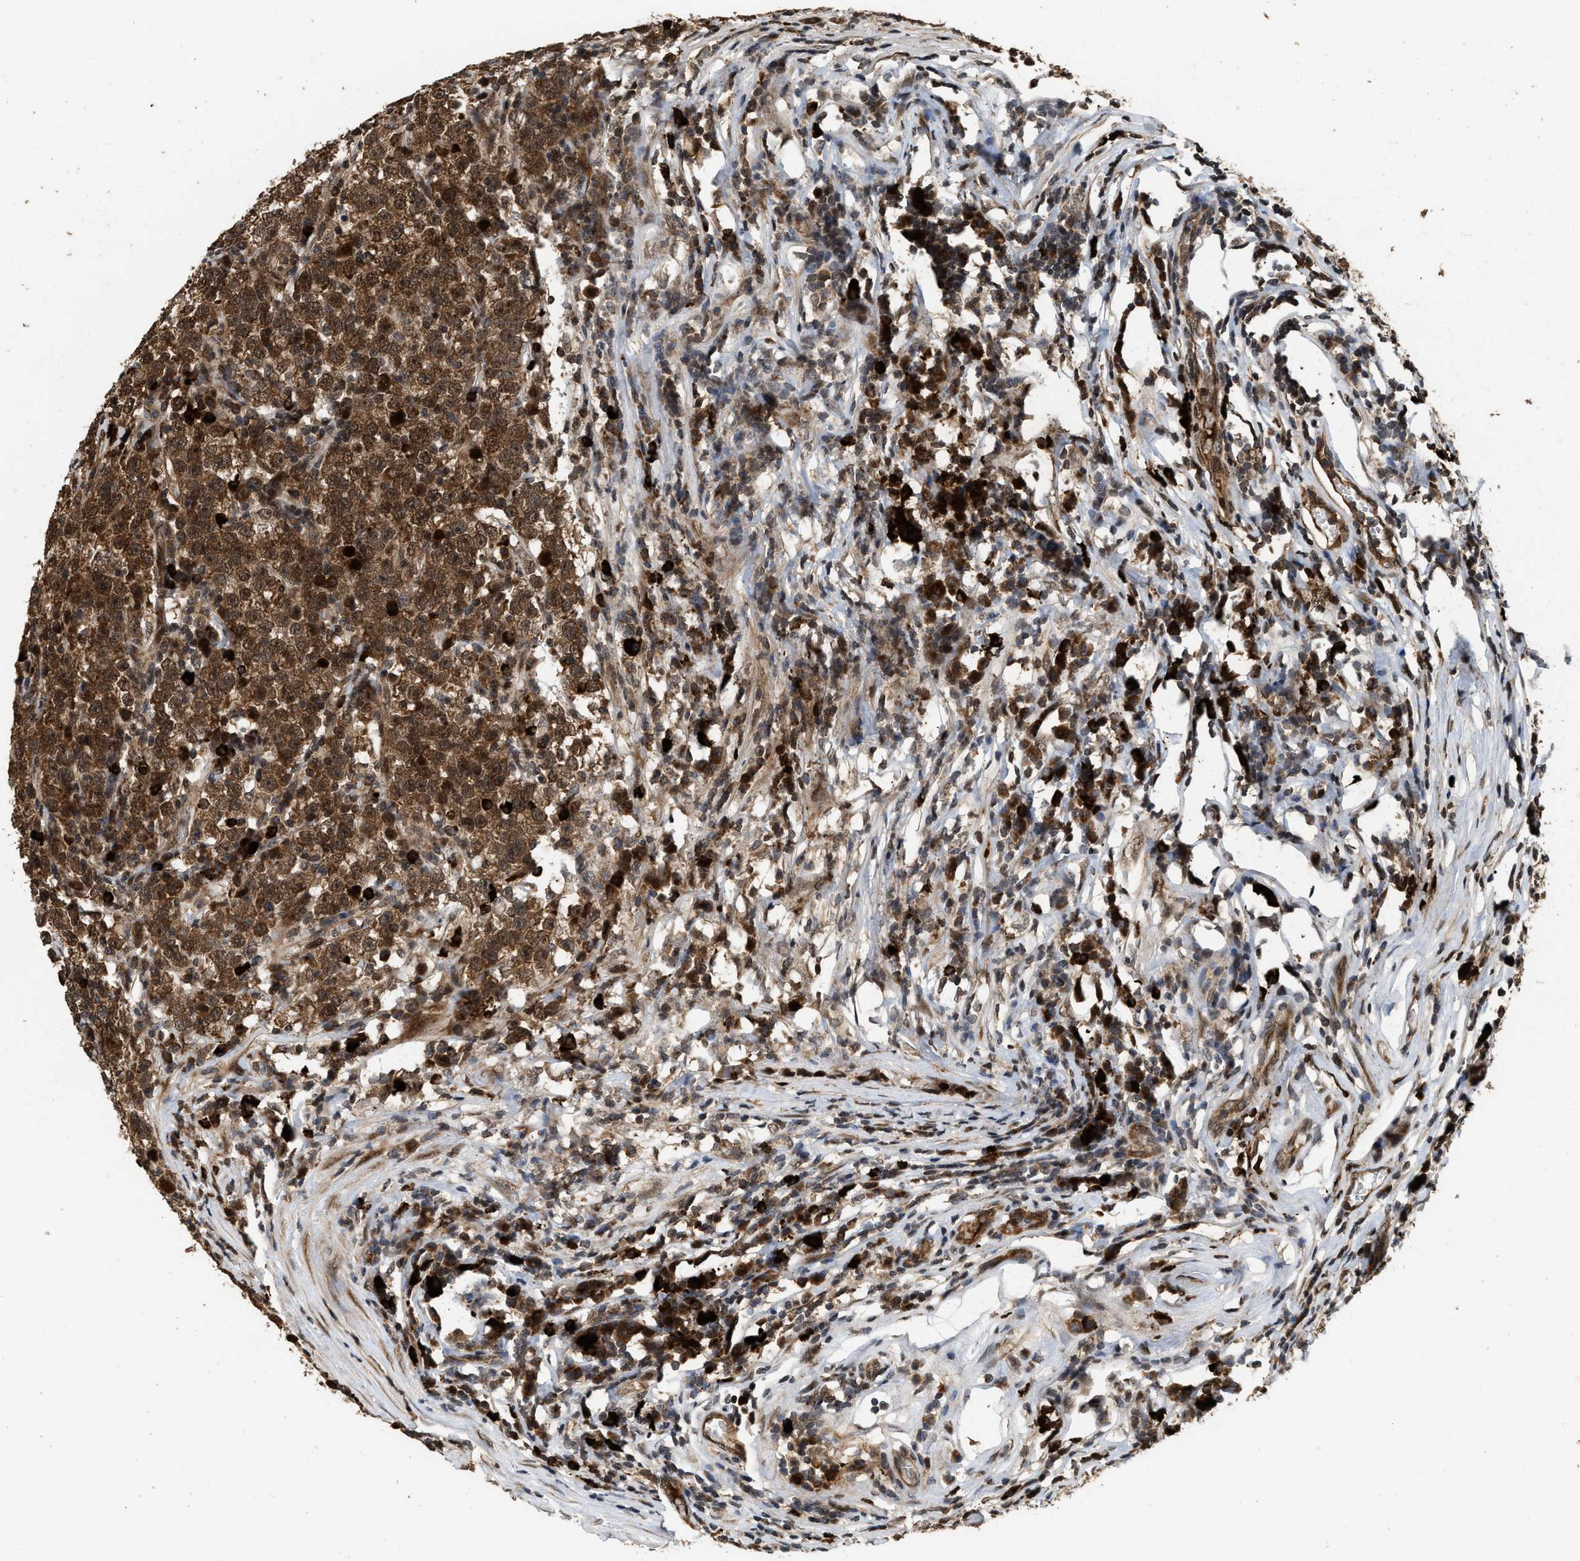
{"staining": {"intensity": "moderate", "quantity": ">75%", "location": "cytoplasmic/membranous,nuclear"}, "tissue": "testis cancer", "cell_type": "Tumor cells", "image_type": "cancer", "snomed": [{"axis": "morphology", "description": "Seminoma, NOS"}, {"axis": "topography", "description": "Testis"}], "caption": "The immunohistochemical stain highlights moderate cytoplasmic/membranous and nuclear expression in tumor cells of testis cancer (seminoma) tissue.", "gene": "ELP2", "patient": {"sex": "male", "age": 43}}